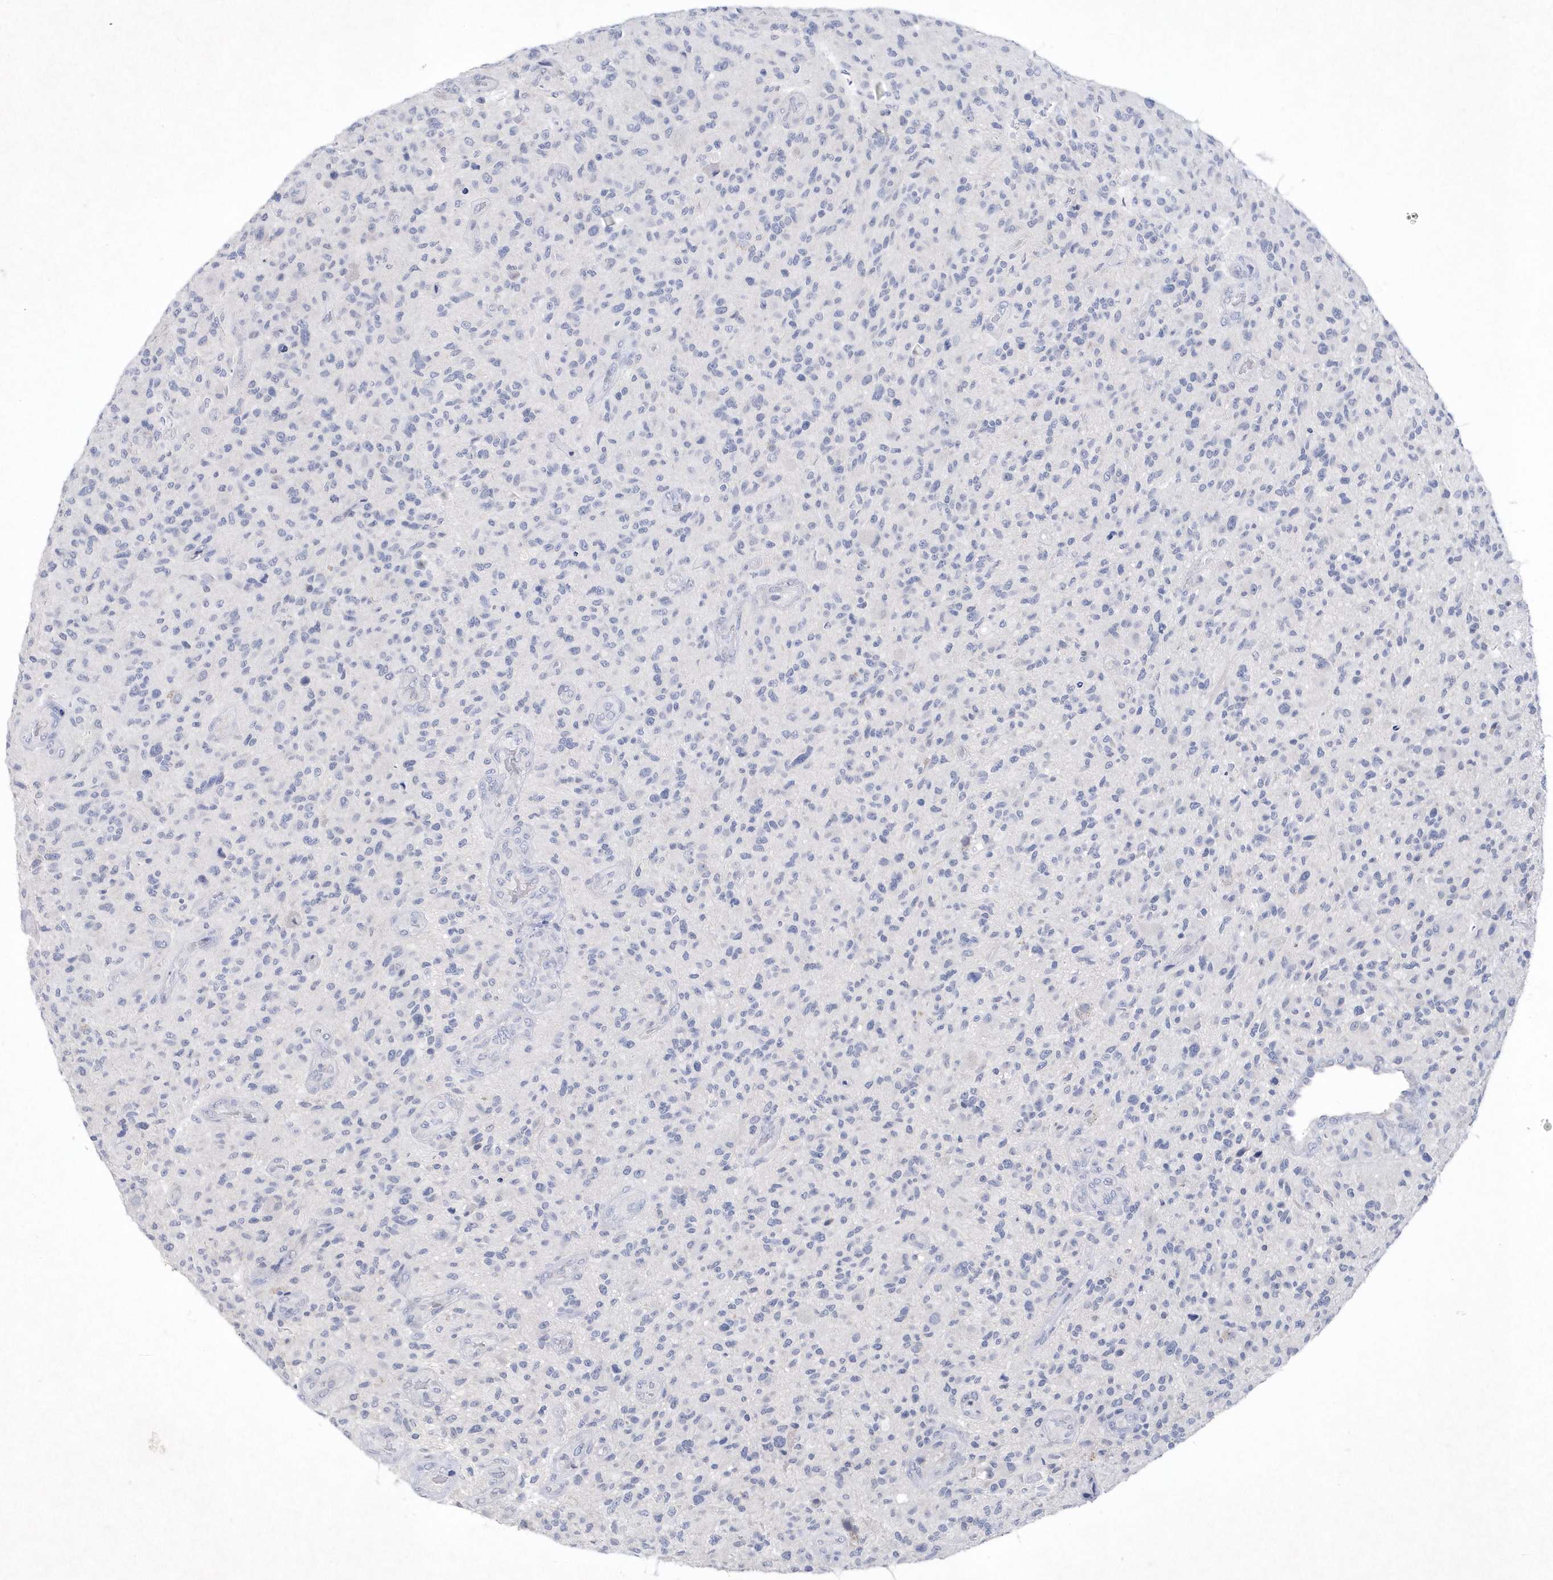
{"staining": {"intensity": "negative", "quantity": "none", "location": "none"}, "tissue": "glioma", "cell_type": "Tumor cells", "image_type": "cancer", "snomed": [{"axis": "morphology", "description": "Glioma, malignant, High grade"}, {"axis": "topography", "description": "Brain"}], "caption": "There is no significant staining in tumor cells of glioma. (DAB (3,3'-diaminobenzidine) immunohistochemistry (IHC) with hematoxylin counter stain).", "gene": "BHLHA15", "patient": {"sex": "male", "age": 47}}